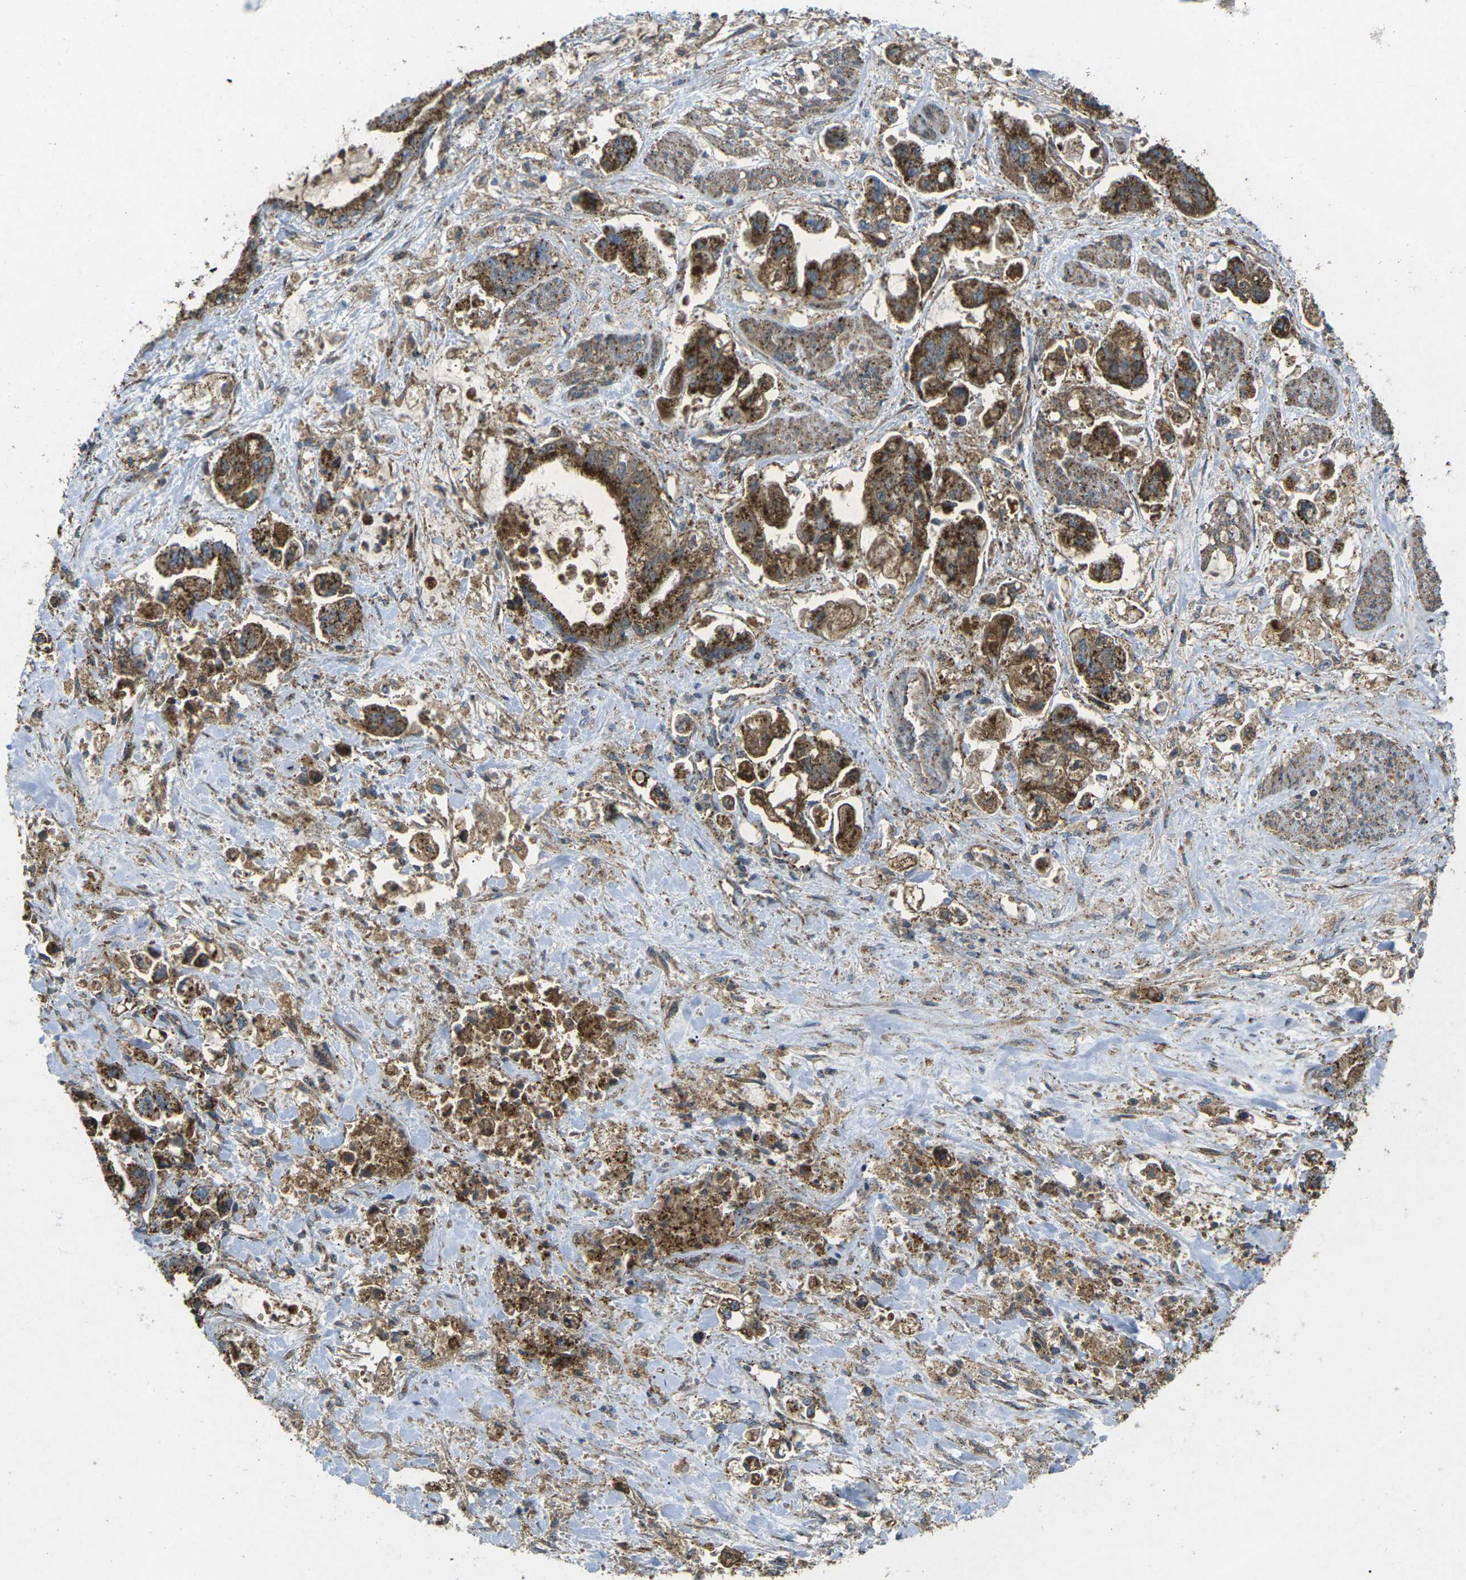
{"staining": {"intensity": "strong", "quantity": ">75%", "location": "cytoplasmic/membranous"}, "tissue": "stomach cancer", "cell_type": "Tumor cells", "image_type": "cancer", "snomed": [{"axis": "morphology", "description": "Normal tissue, NOS"}, {"axis": "morphology", "description": "Adenocarcinoma, NOS"}, {"axis": "topography", "description": "Stomach"}], "caption": "This image reveals IHC staining of stomach adenocarcinoma, with high strong cytoplasmic/membranous staining in about >75% of tumor cells.", "gene": "CHMP3", "patient": {"sex": "male", "age": 62}}